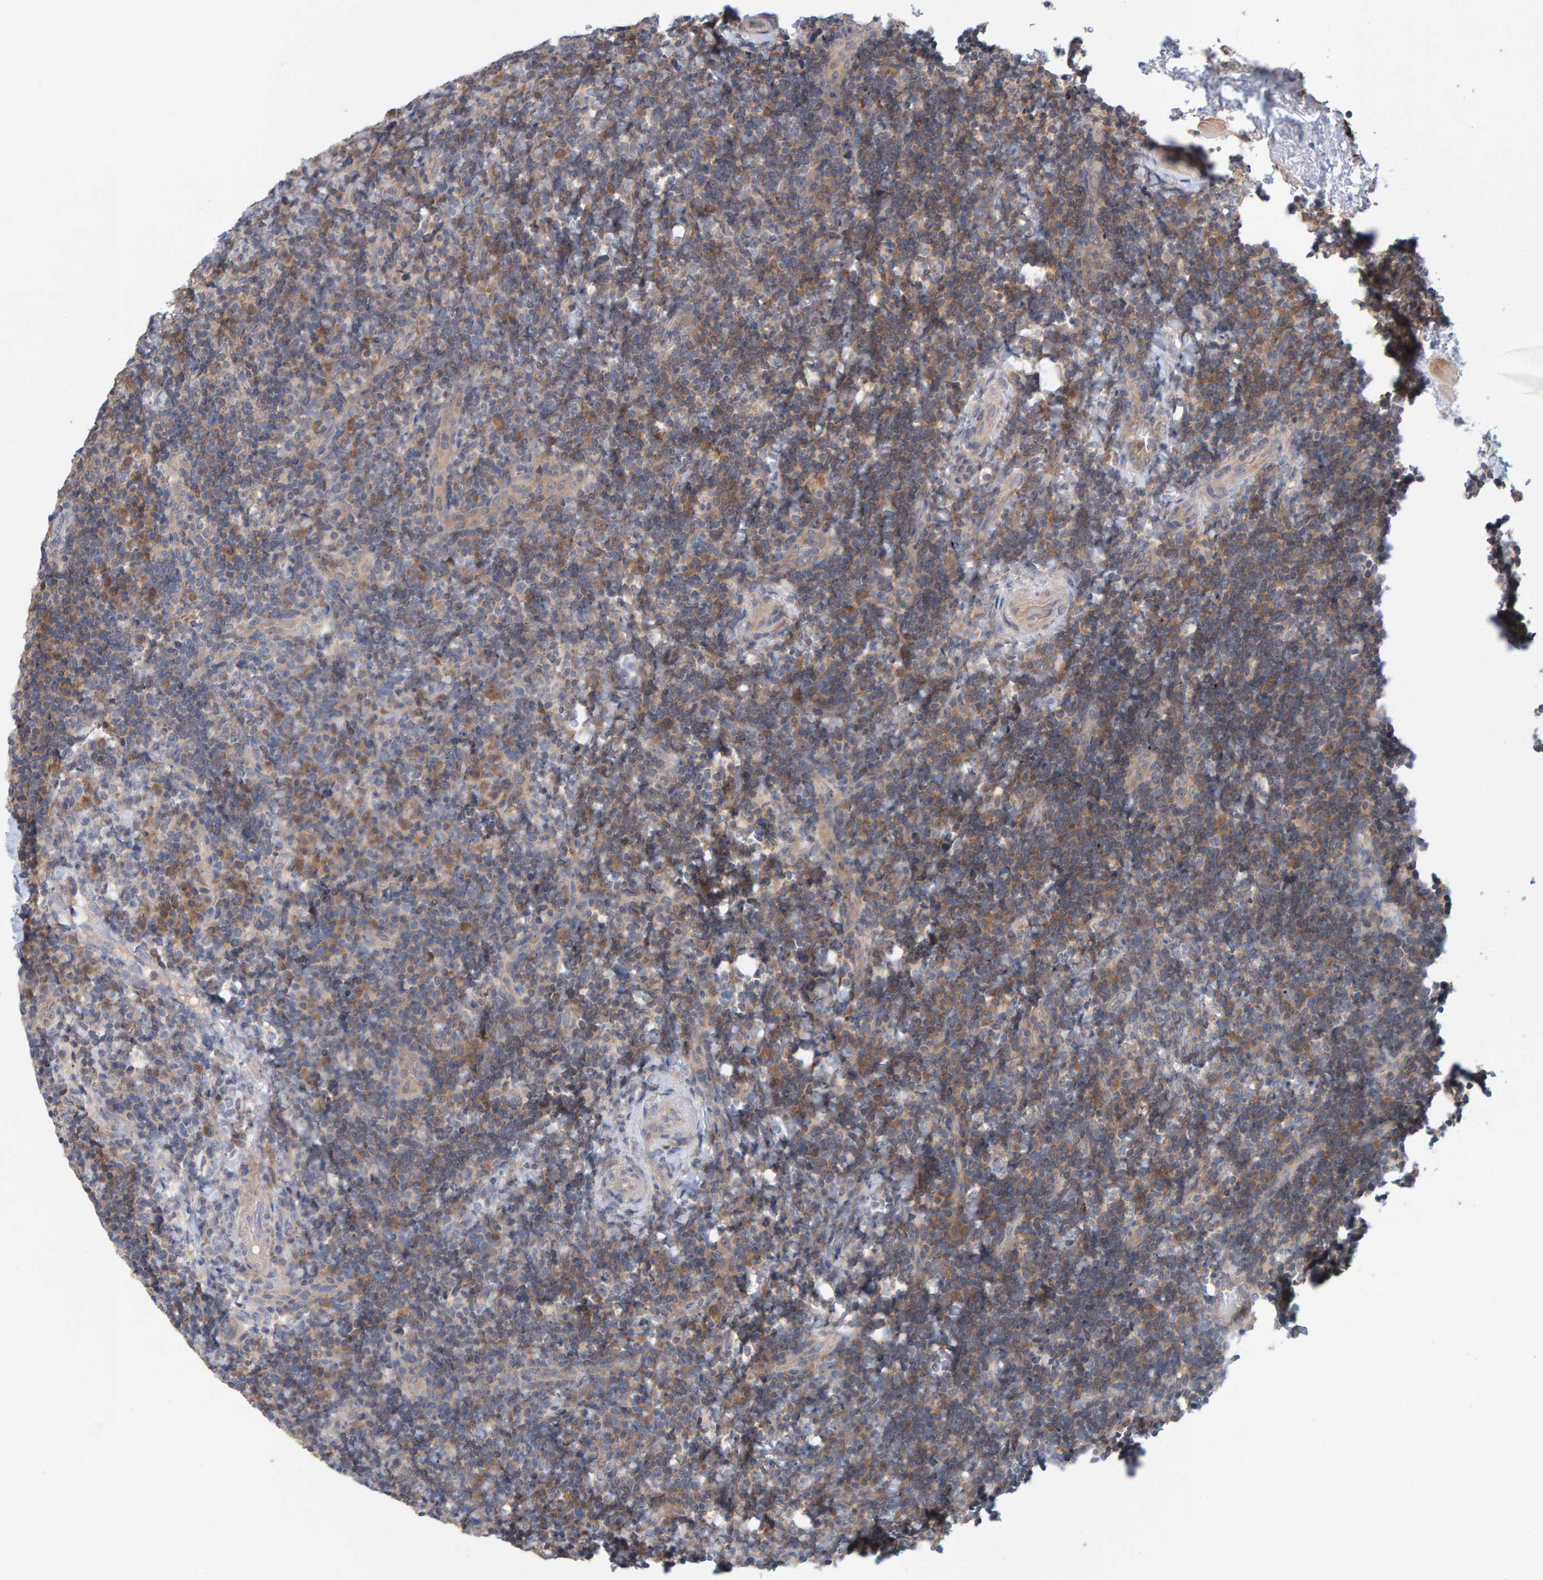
{"staining": {"intensity": "moderate", "quantity": "25%-75%", "location": "cytoplasmic/membranous"}, "tissue": "lymphoma", "cell_type": "Tumor cells", "image_type": "cancer", "snomed": [{"axis": "morphology", "description": "Malignant lymphoma, non-Hodgkin's type, High grade"}, {"axis": "topography", "description": "Tonsil"}], "caption": "High-grade malignant lymphoma, non-Hodgkin's type stained with immunohistochemistry (IHC) reveals moderate cytoplasmic/membranous positivity in about 25%-75% of tumor cells.", "gene": "TATDN1", "patient": {"sex": "female", "age": 36}}